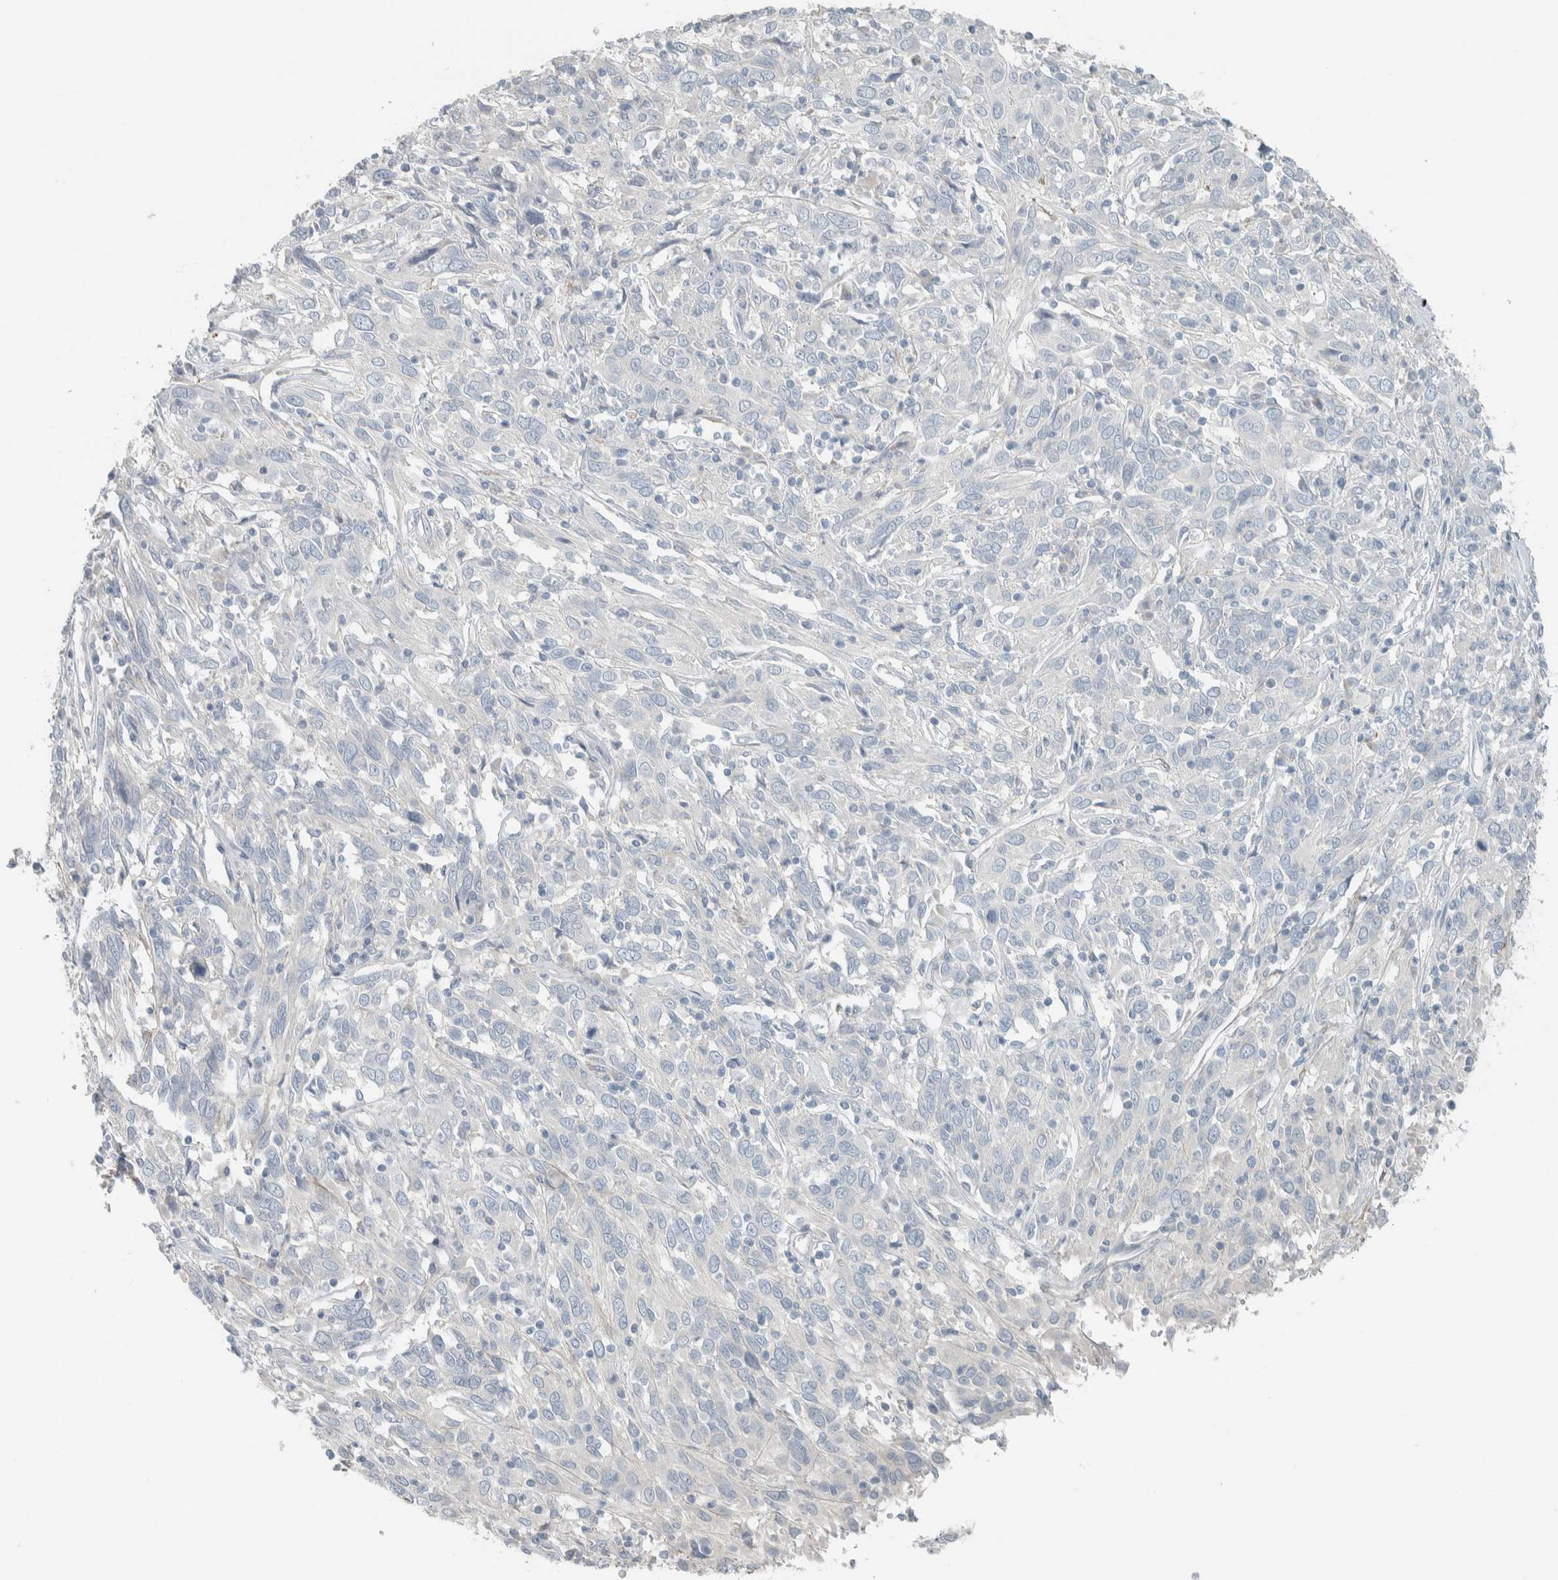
{"staining": {"intensity": "negative", "quantity": "none", "location": "none"}, "tissue": "cervical cancer", "cell_type": "Tumor cells", "image_type": "cancer", "snomed": [{"axis": "morphology", "description": "Squamous cell carcinoma, NOS"}, {"axis": "topography", "description": "Cervix"}], "caption": "Photomicrograph shows no significant protein expression in tumor cells of squamous cell carcinoma (cervical).", "gene": "HGS", "patient": {"sex": "female", "age": 46}}